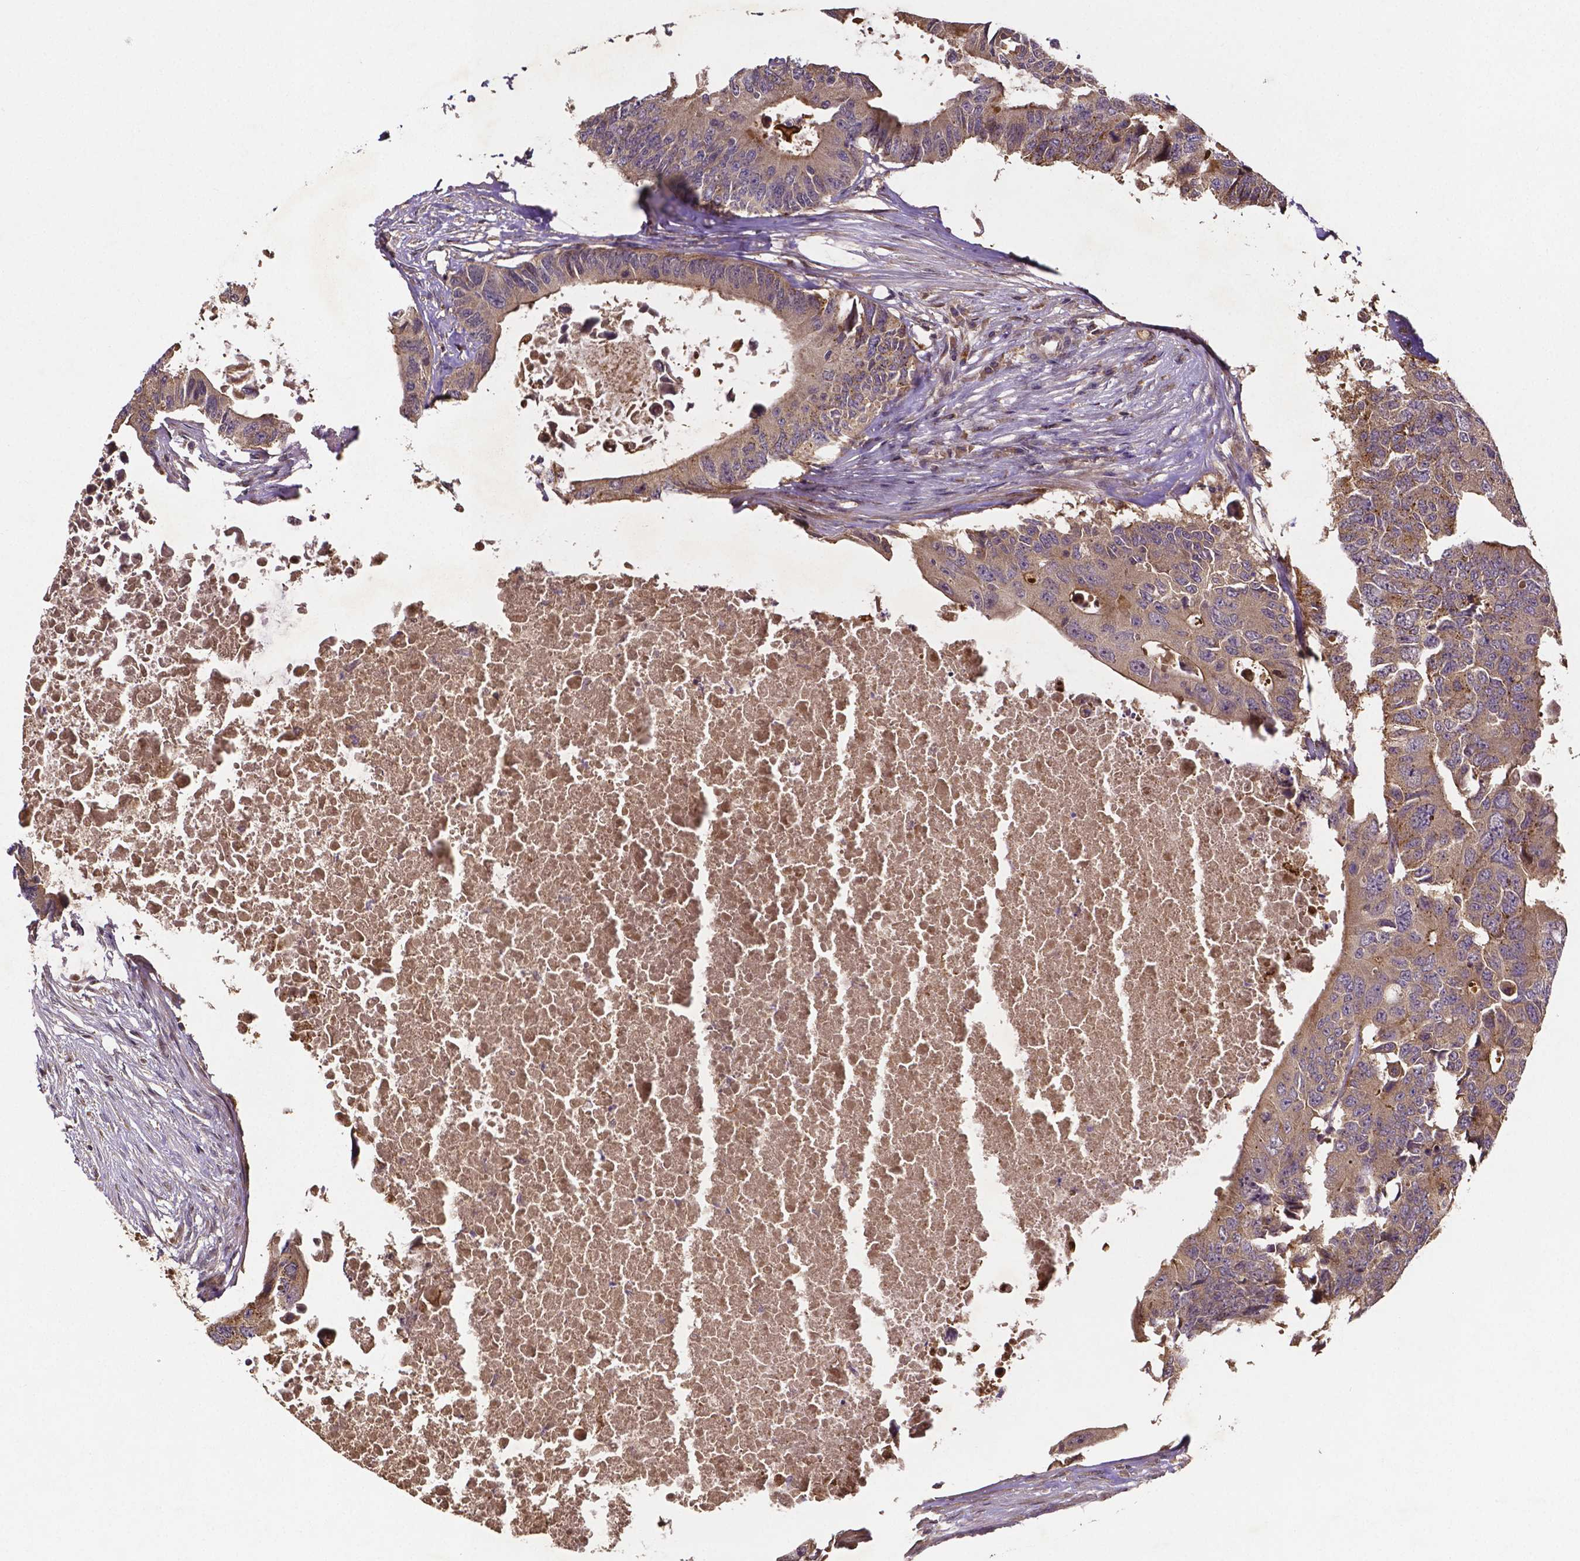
{"staining": {"intensity": "weak", "quantity": ">75%", "location": "cytoplasmic/membranous"}, "tissue": "colorectal cancer", "cell_type": "Tumor cells", "image_type": "cancer", "snomed": [{"axis": "morphology", "description": "Adenocarcinoma, NOS"}, {"axis": "topography", "description": "Colon"}], "caption": "The micrograph demonstrates staining of adenocarcinoma (colorectal), revealing weak cytoplasmic/membranous protein positivity (brown color) within tumor cells. The protein is stained brown, and the nuclei are stained in blue (DAB IHC with brightfield microscopy, high magnification).", "gene": "RNF123", "patient": {"sex": "male", "age": 71}}